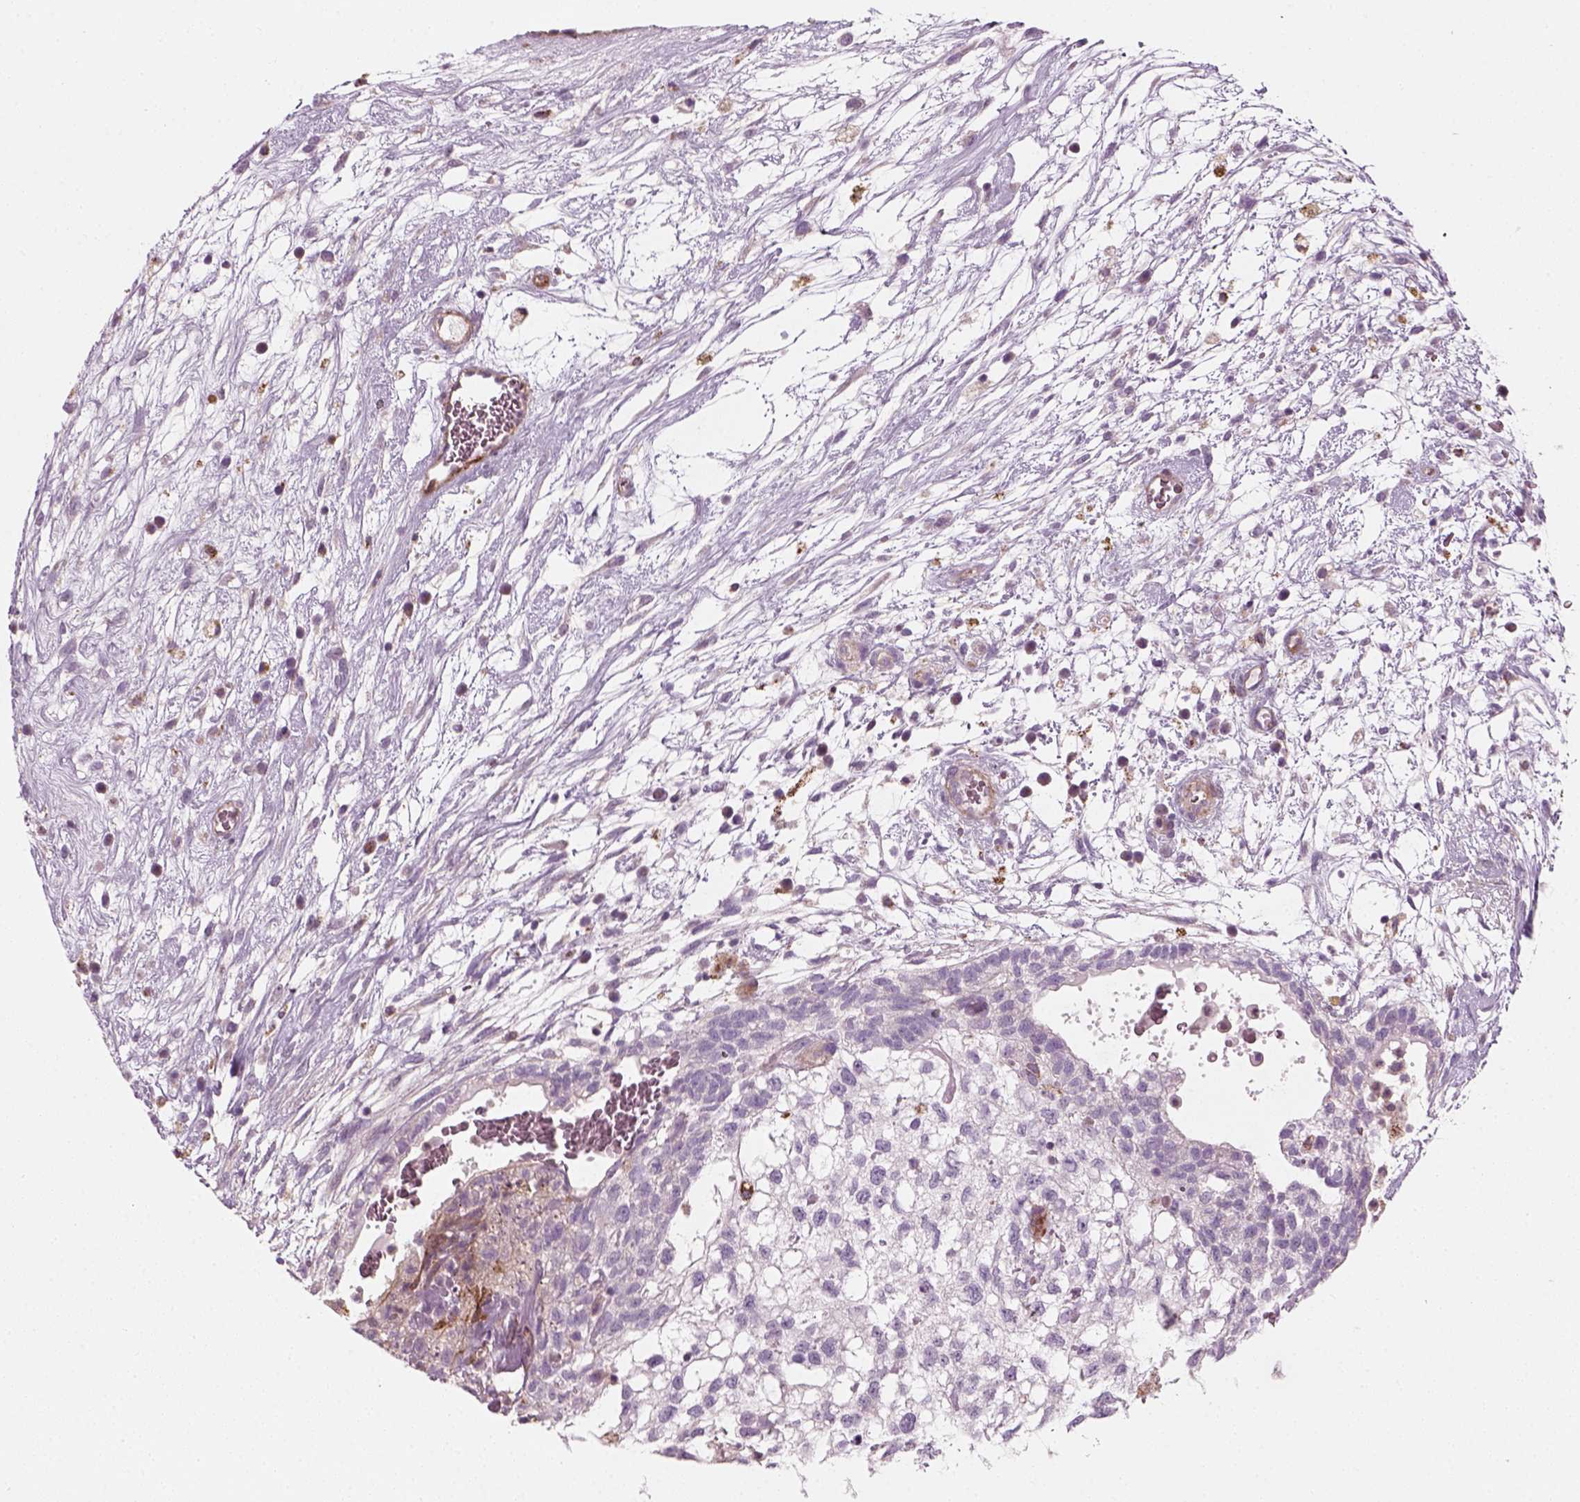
{"staining": {"intensity": "negative", "quantity": "none", "location": "none"}, "tissue": "testis cancer", "cell_type": "Tumor cells", "image_type": "cancer", "snomed": [{"axis": "morphology", "description": "Normal tissue, NOS"}, {"axis": "morphology", "description": "Carcinoma, Embryonal, NOS"}, {"axis": "topography", "description": "Testis"}], "caption": "Protein analysis of testis cancer (embryonal carcinoma) exhibits no significant staining in tumor cells.", "gene": "DNASE1L1", "patient": {"sex": "male", "age": 32}}